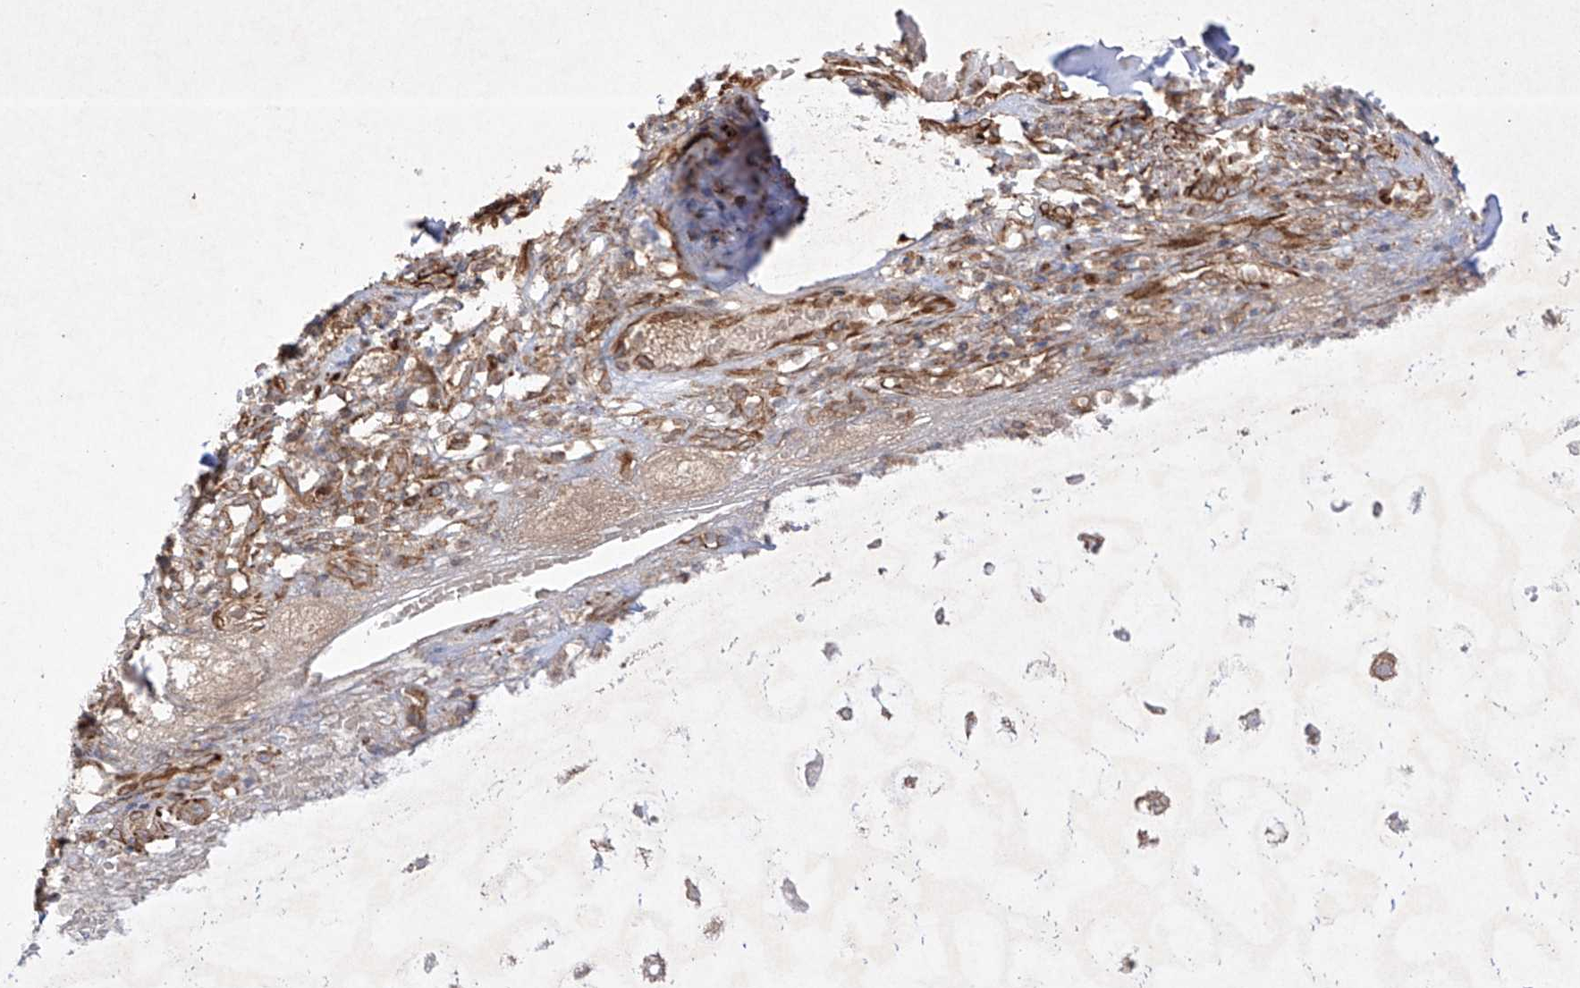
{"staining": {"intensity": "weak", "quantity": ">75%", "location": "cytoplasmic/membranous"}, "tissue": "adipose tissue", "cell_type": "Adipocytes", "image_type": "normal", "snomed": [{"axis": "morphology", "description": "Normal tissue, NOS"}, {"axis": "morphology", "description": "Basal cell carcinoma"}, {"axis": "topography", "description": "Cartilage tissue"}, {"axis": "topography", "description": "Nasopharynx"}, {"axis": "topography", "description": "Oral tissue"}], "caption": "This is an image of immunohistochemistry (IHC) staining of unremarkable adipose tissue, which shows weak expression in the cytoplasmic/membranous of adipocytes.", "gene": "YKT6", "patient": {"sex": "female", "age": 77}}